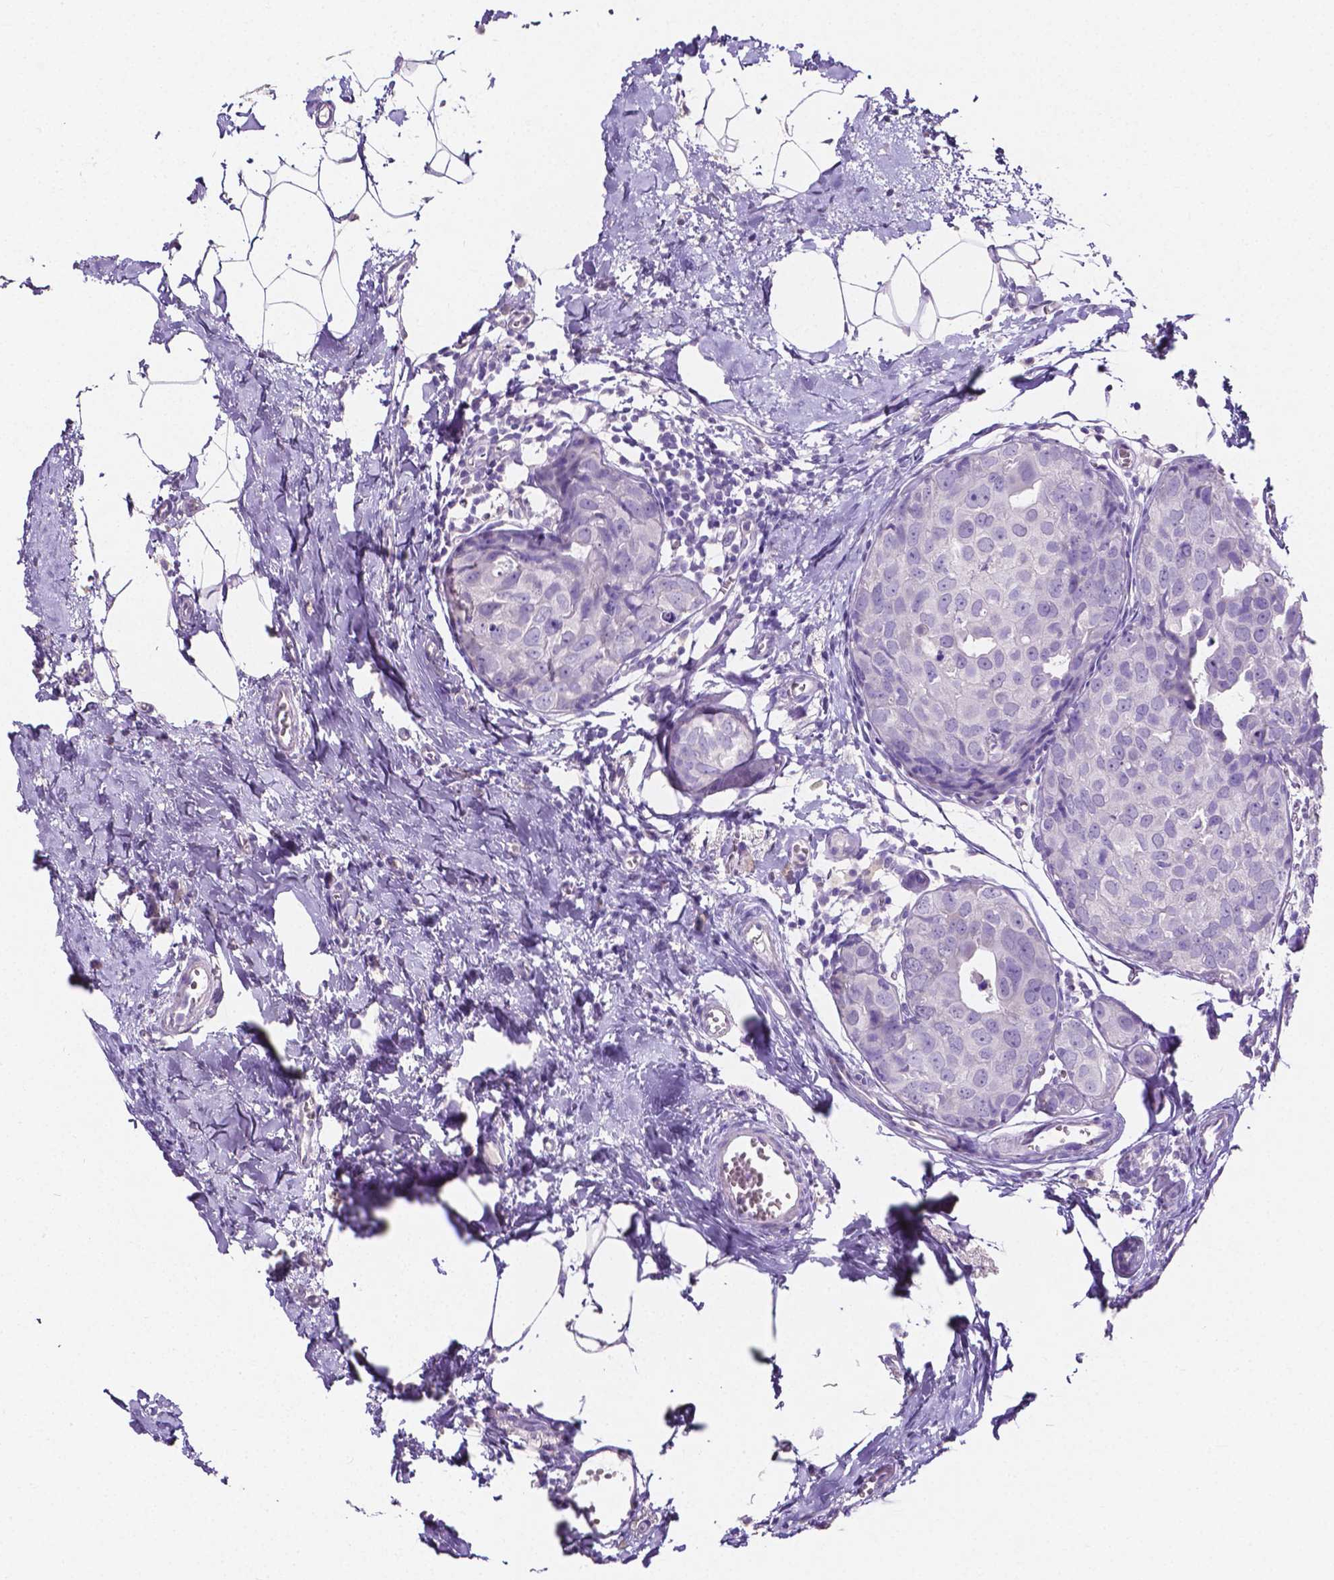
{"staining": {"intensity": "negative", "quantity": "none", "location": "none"}, "tissue": "breast cancer", "cell_type": "Tumor cells", "image_type": "cancer", "snomed": [{"axis": "morphology", "description": "Duct carcinoma"}, {"axis": "topography", "description": "Breast"}], "caption": "The image displays no staining of tumor cells in breast cancer (intraductal carcinoma). (Immunohistochemistry (ihc), brightfield microscopy, high magnification).", "gene": "SLC22A2", "patient": {"sex": "female", "age": 38}}